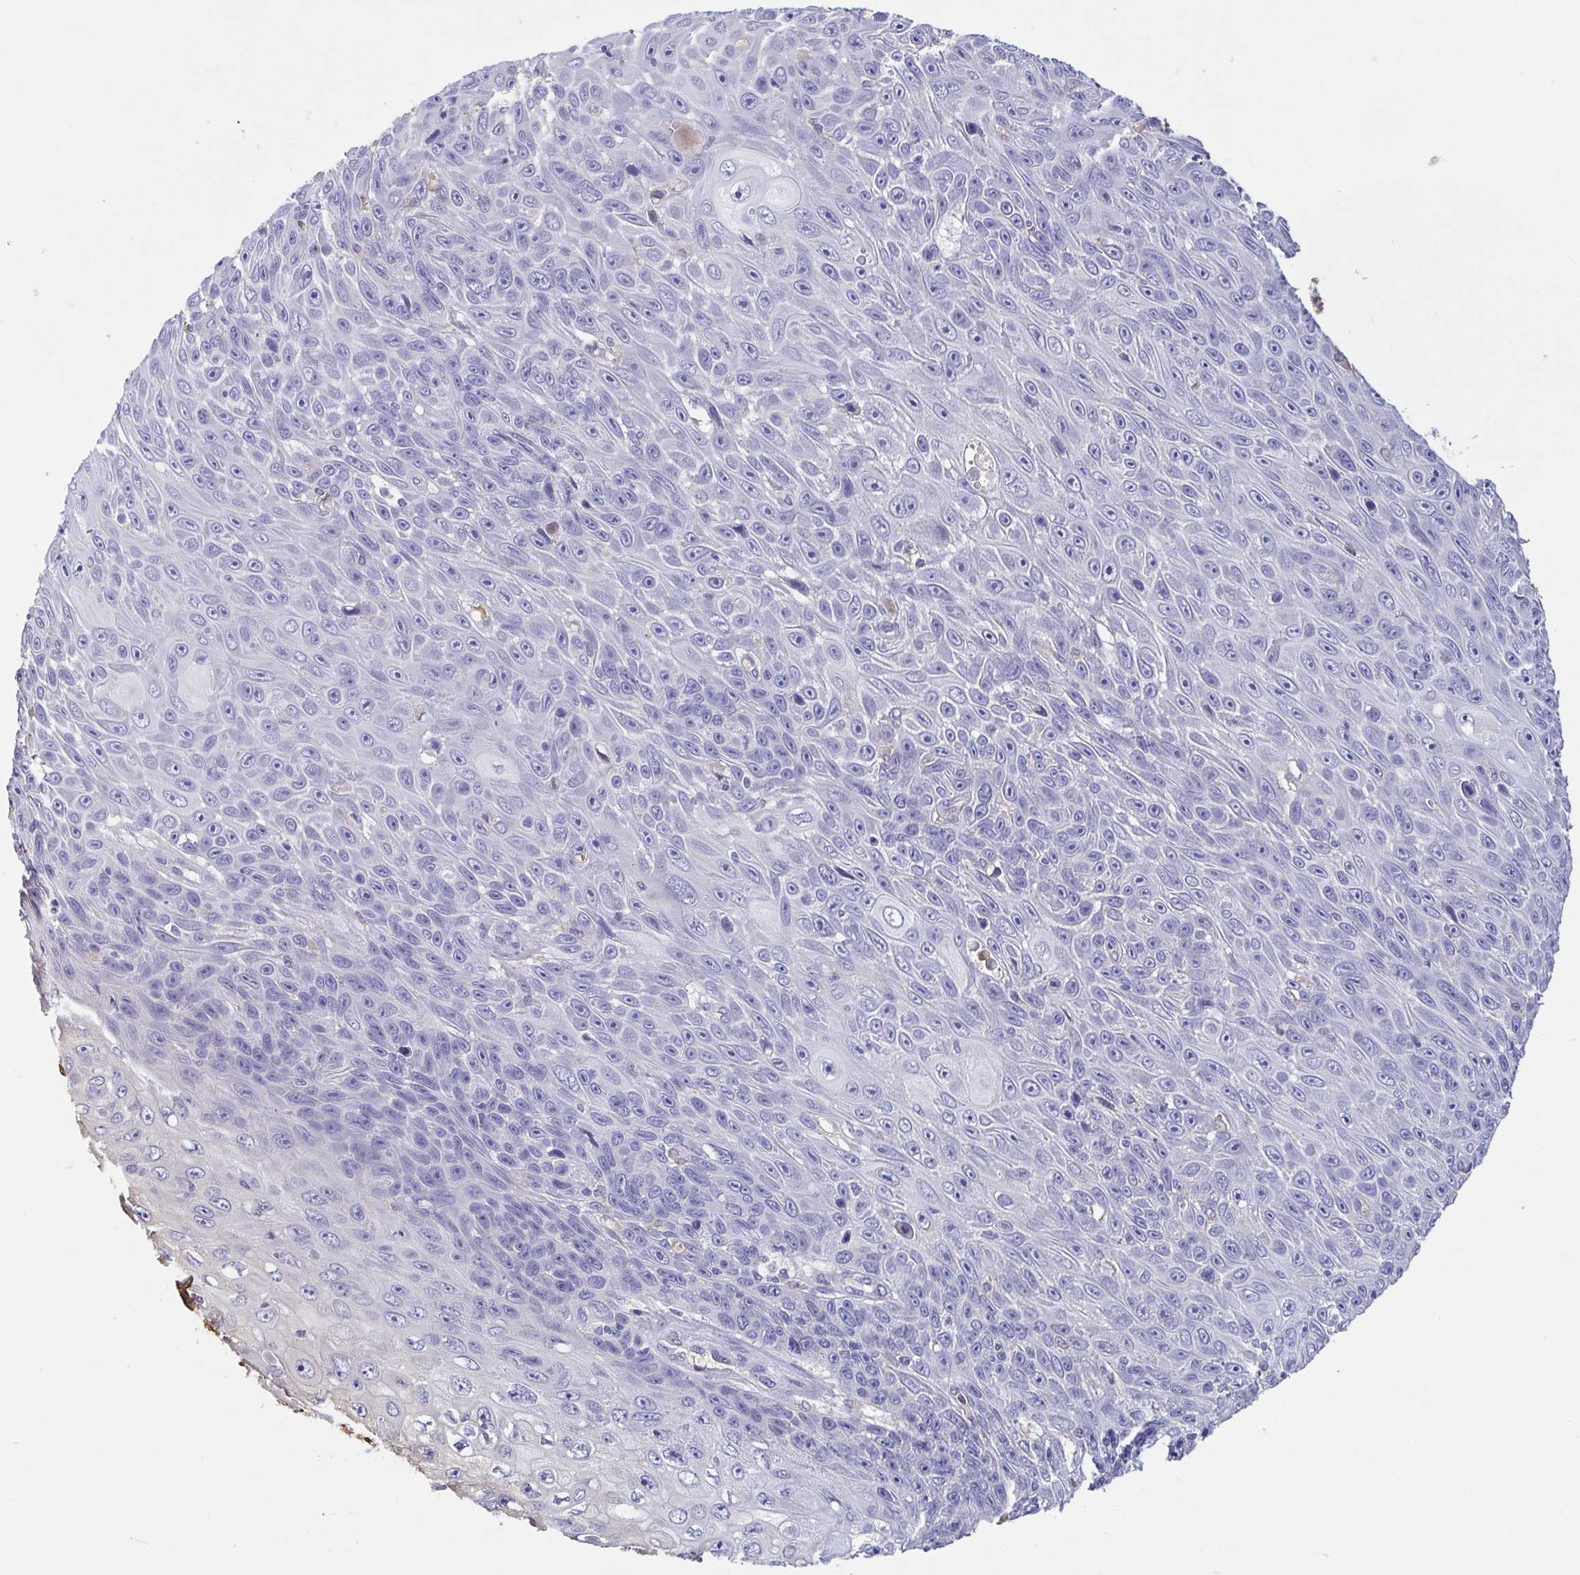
{"staining": {"intensity": "negative", "quantity": "none", "location": "none"}, "tissue": "skin cancer", "cell_type": "Tumor cells", "image_type": "cancer", "snomed": [{"axis": "morphology", "description": "Squamous cell carcinoma, NOS"}, {"axis": "topography", "description": "Skin"}], "caption": "Protein analysis of skin cancer displays no significant expression in tumor cells.", "gene": "TREH", "patient": {"sex": "male", "age": 82}}